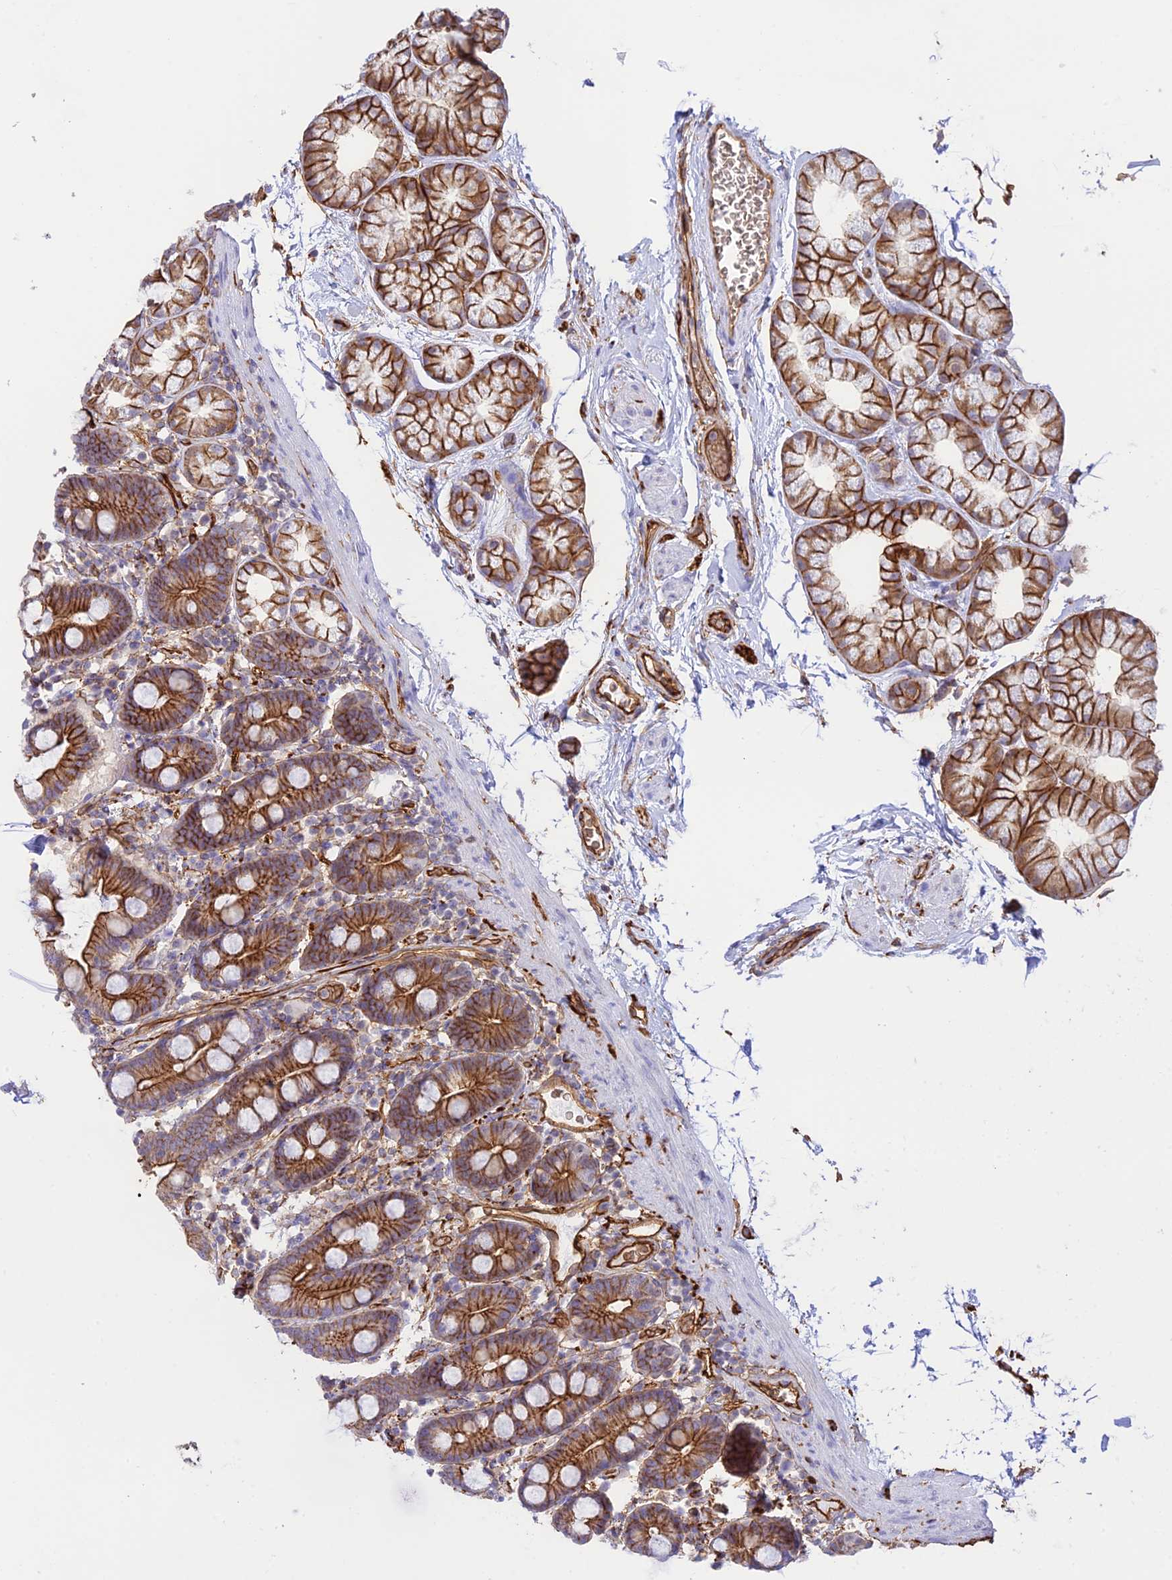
{"staining": {"intensity": "strong", "quantity": ">75%", "location": "cytoplasmic/membranous"}, "tissue": "duodenum", "cell_type": "Glandular cells", "image_type": "normal", "snomed": [{"axis": "morphology", "description": "Normal tissue, NOS"}, {"axis": "topography", "description": "Duodenum"}], "caption": "Protein analysis of normal duodenum displays strong cytoplasmic/membranous expression in approximately >75% of glandular cells.", "gene": "YPEL5", "patient": {"sex": "male", "age": 55}}